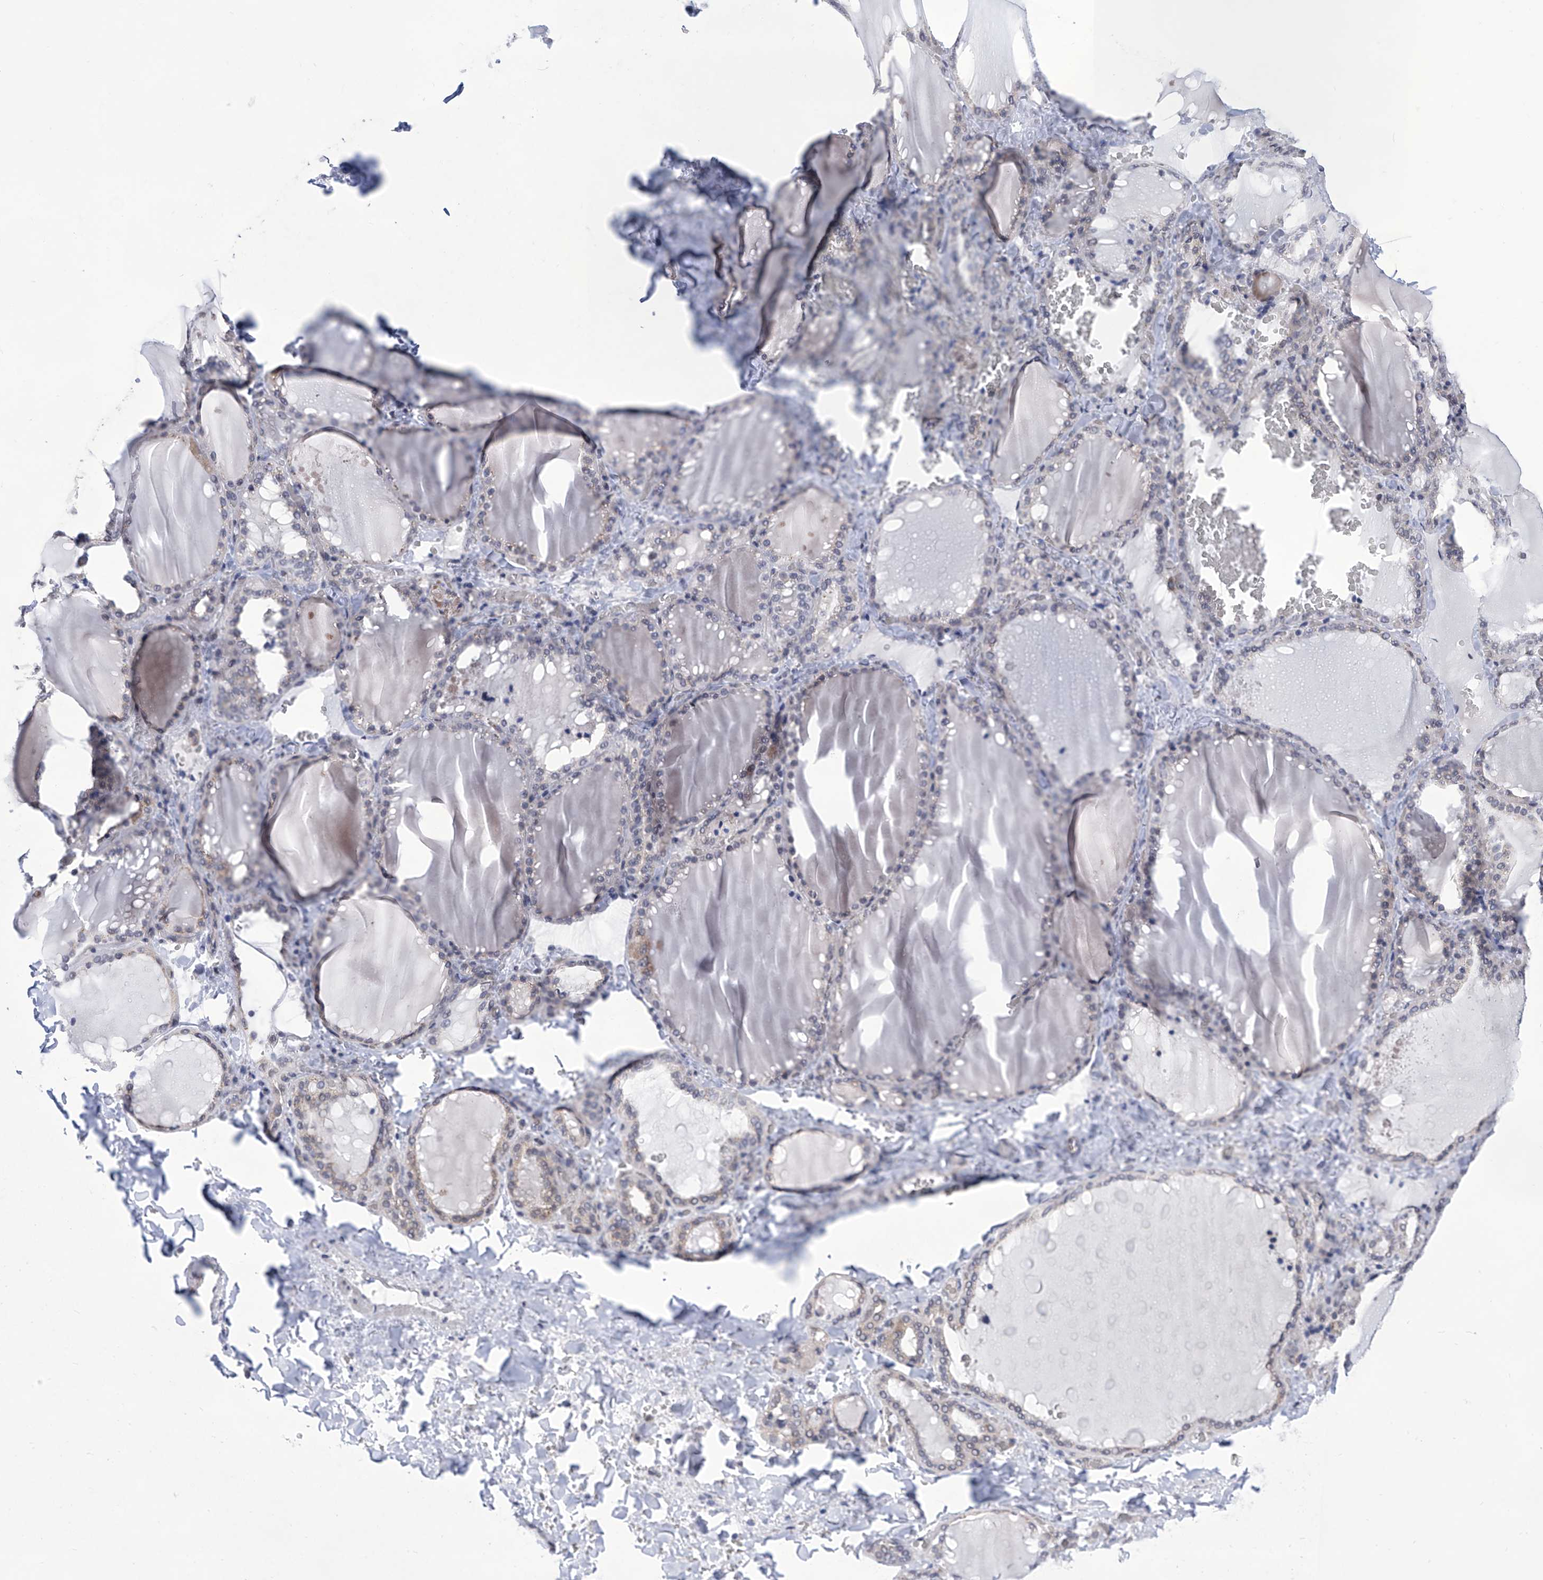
{"staining": {"intensity": "weak", "quantity": "25%-75%", "location": "nuclear"}, "tissue": "thyroid gland", "cell_type": "Glandular cells", "image_type": "normal", "snomed": [{"axis": "morphology", "description": "Normal tissue, NOS"}, {"axis": "topography", "description": "Thyroid gland"}], "caption": "A low amount of weak nuclear positivity is seen in approximately 25%-75% of glandular cells in benign thyroid gland.", "gene": "SART1", "patient": {"sex": "female", "age": 22}}